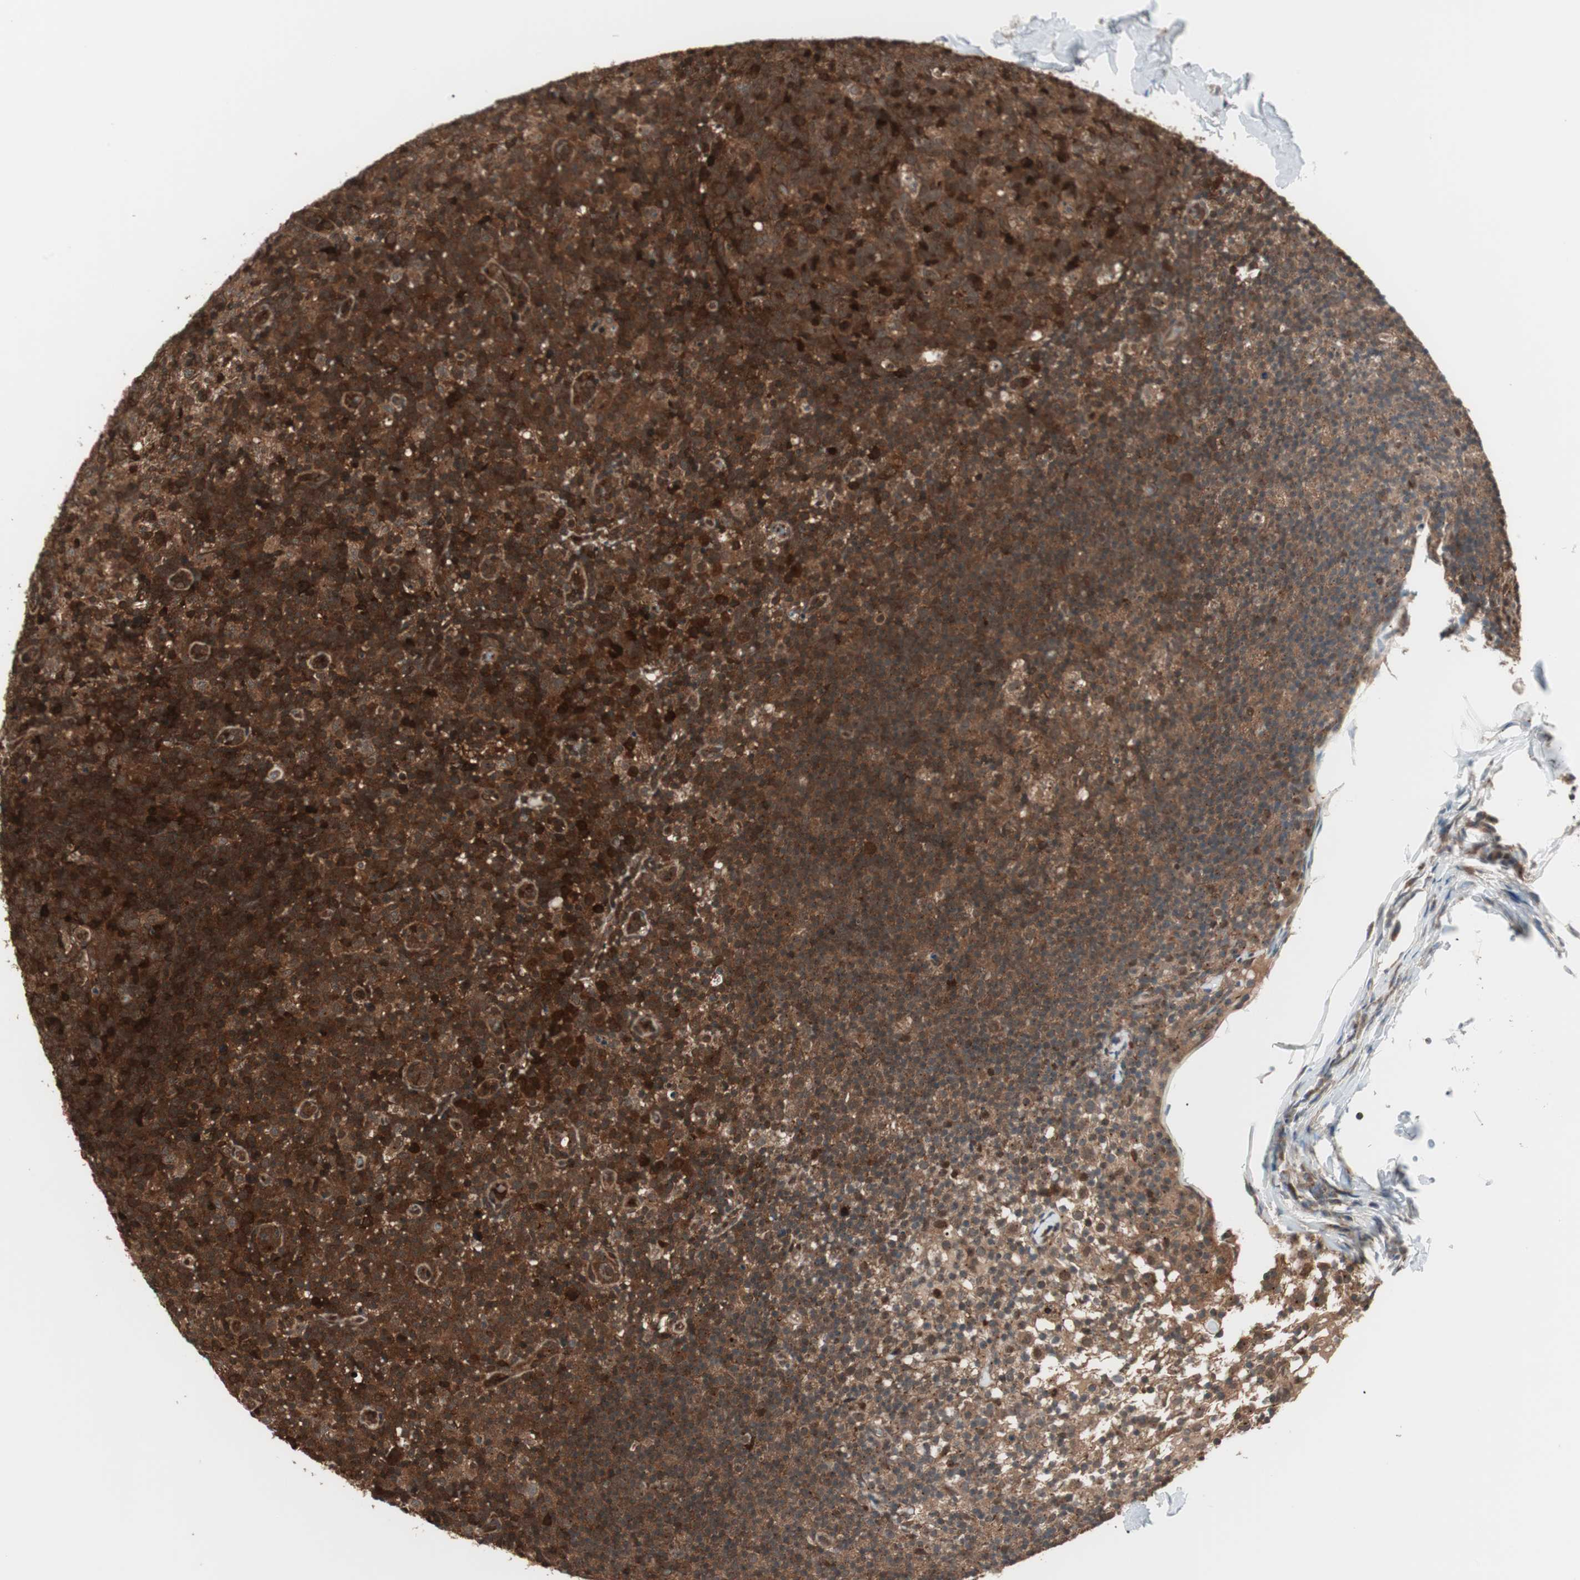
{"staining": {"intensity": "strong", "quantity": ">75%", "location": "cytoplasmic/membranous"}, "tissue": "lymph node", "cell_type": "Germinal center cells", "image_type": "normal", "snomed": [{"axis": "morphology", "description": "Normal tissue, NOS"}, {"axis": "morphology", "description": "Inflammation, NOS"}, {"axis": "topography", "description": "Lymph node"}], "caption": "Immunohistochemical staining of unremarkable lymph node reveals high levels of strong cytoplasmic/membranous expression in about >75% of germinal center cells. (Stains: DAB in brown, nuclei in blue, Microscopy: brightfield microscopy at high magnification).", "gene": "PRKG2", "patient": {"sex": "male", "age": 55}}